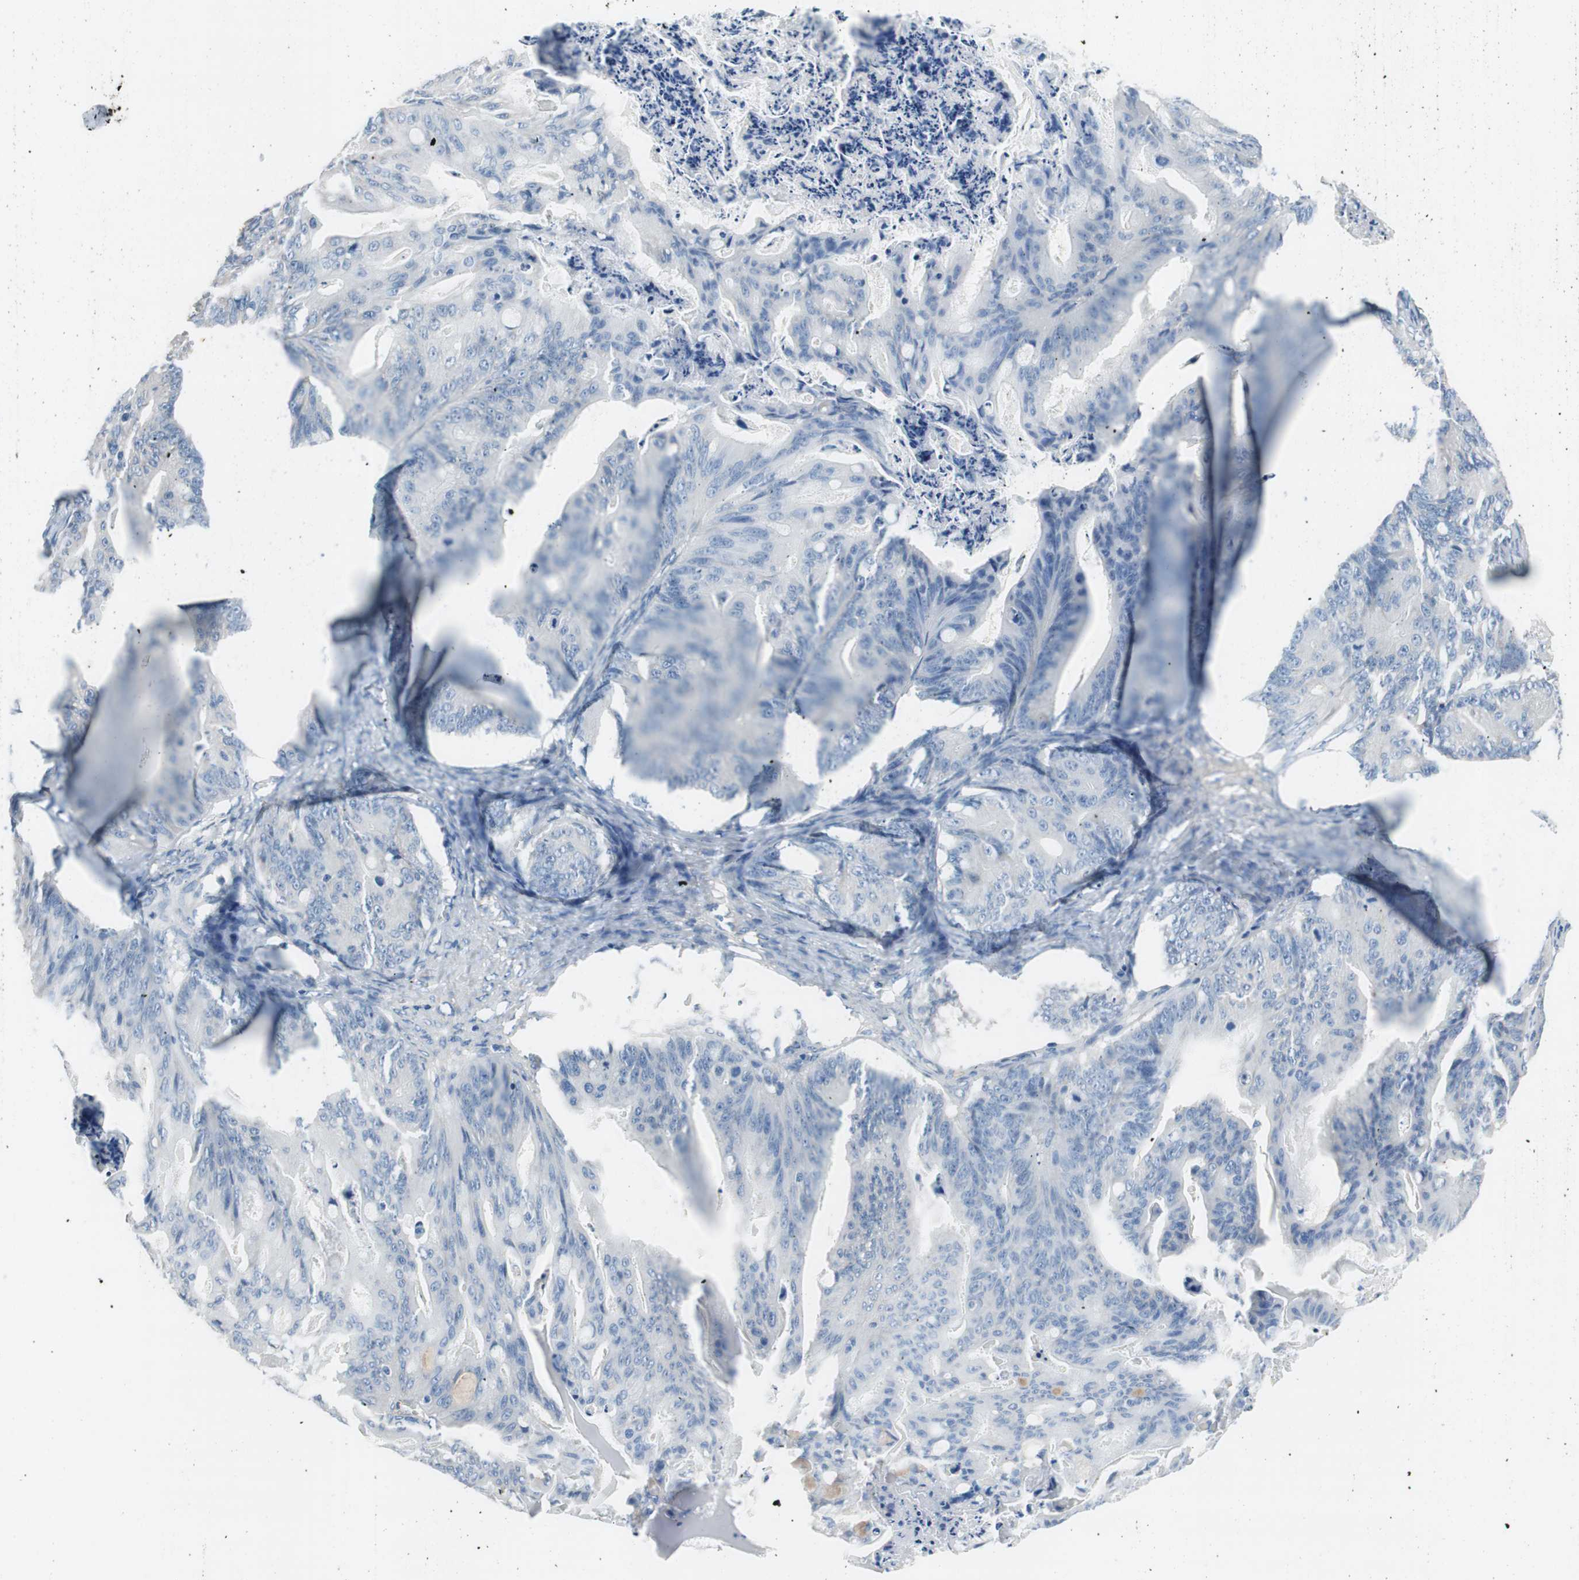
{"staining": {"intensity": "negative", "quantity": "none", "location": "none"}, "tissue": "ovarian cancer", "cell_type": "Tumor cells", "image_type": "cancer", "snomed": [{"axis": "morphology", "description": "Cystadenocarcinoma, mucinous, NOS"}, {"axis": "topography", "description": "Ovary"}], "caption": "The immunohistochemistry (IHC) histopathology image has no significant expression in tumor cells of ovarian cancer (mucinous cystadenocarcinoma) tissue.", "gene": "EVA1A", "patient": {"sex": "female", "age": 36}}